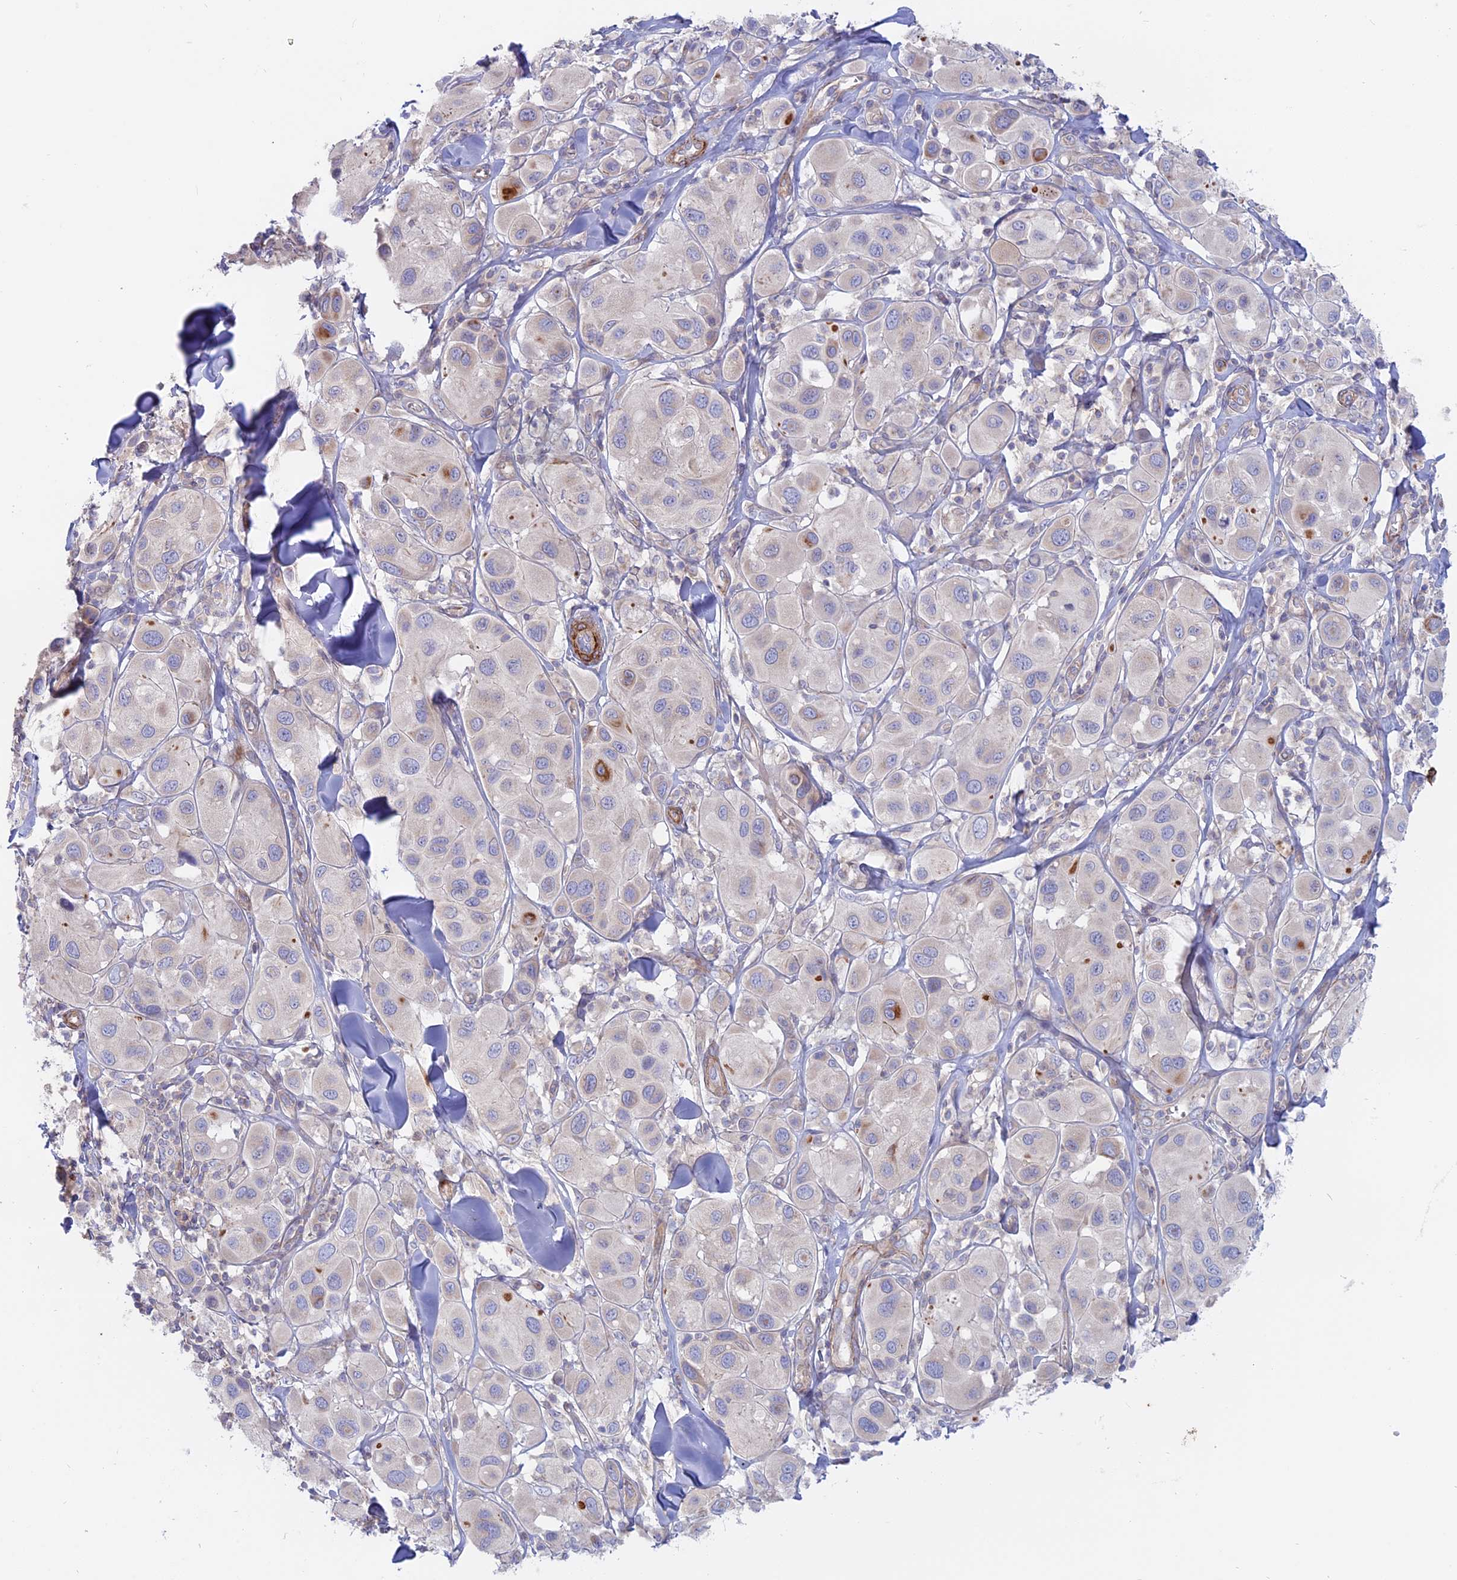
{"staining": {"intensity": "negative", "quantity": "none", "location": "none"}, "tissue": "melanoma", "cell_type": "Tumor cells", "image_type": "cancer", "snomed": [{"axis": "morphology", "description": "Malignant melanoma, Metastatic site"}, {"axis": "topography", "description": "Skin"}], "caption": "Human melanoma stained for a protein using immunohistochemistry (IHC) exhibits no expression in tumor cells.", "gene": "MYO5B", "patient": {"sex": "male", "age": 41}}